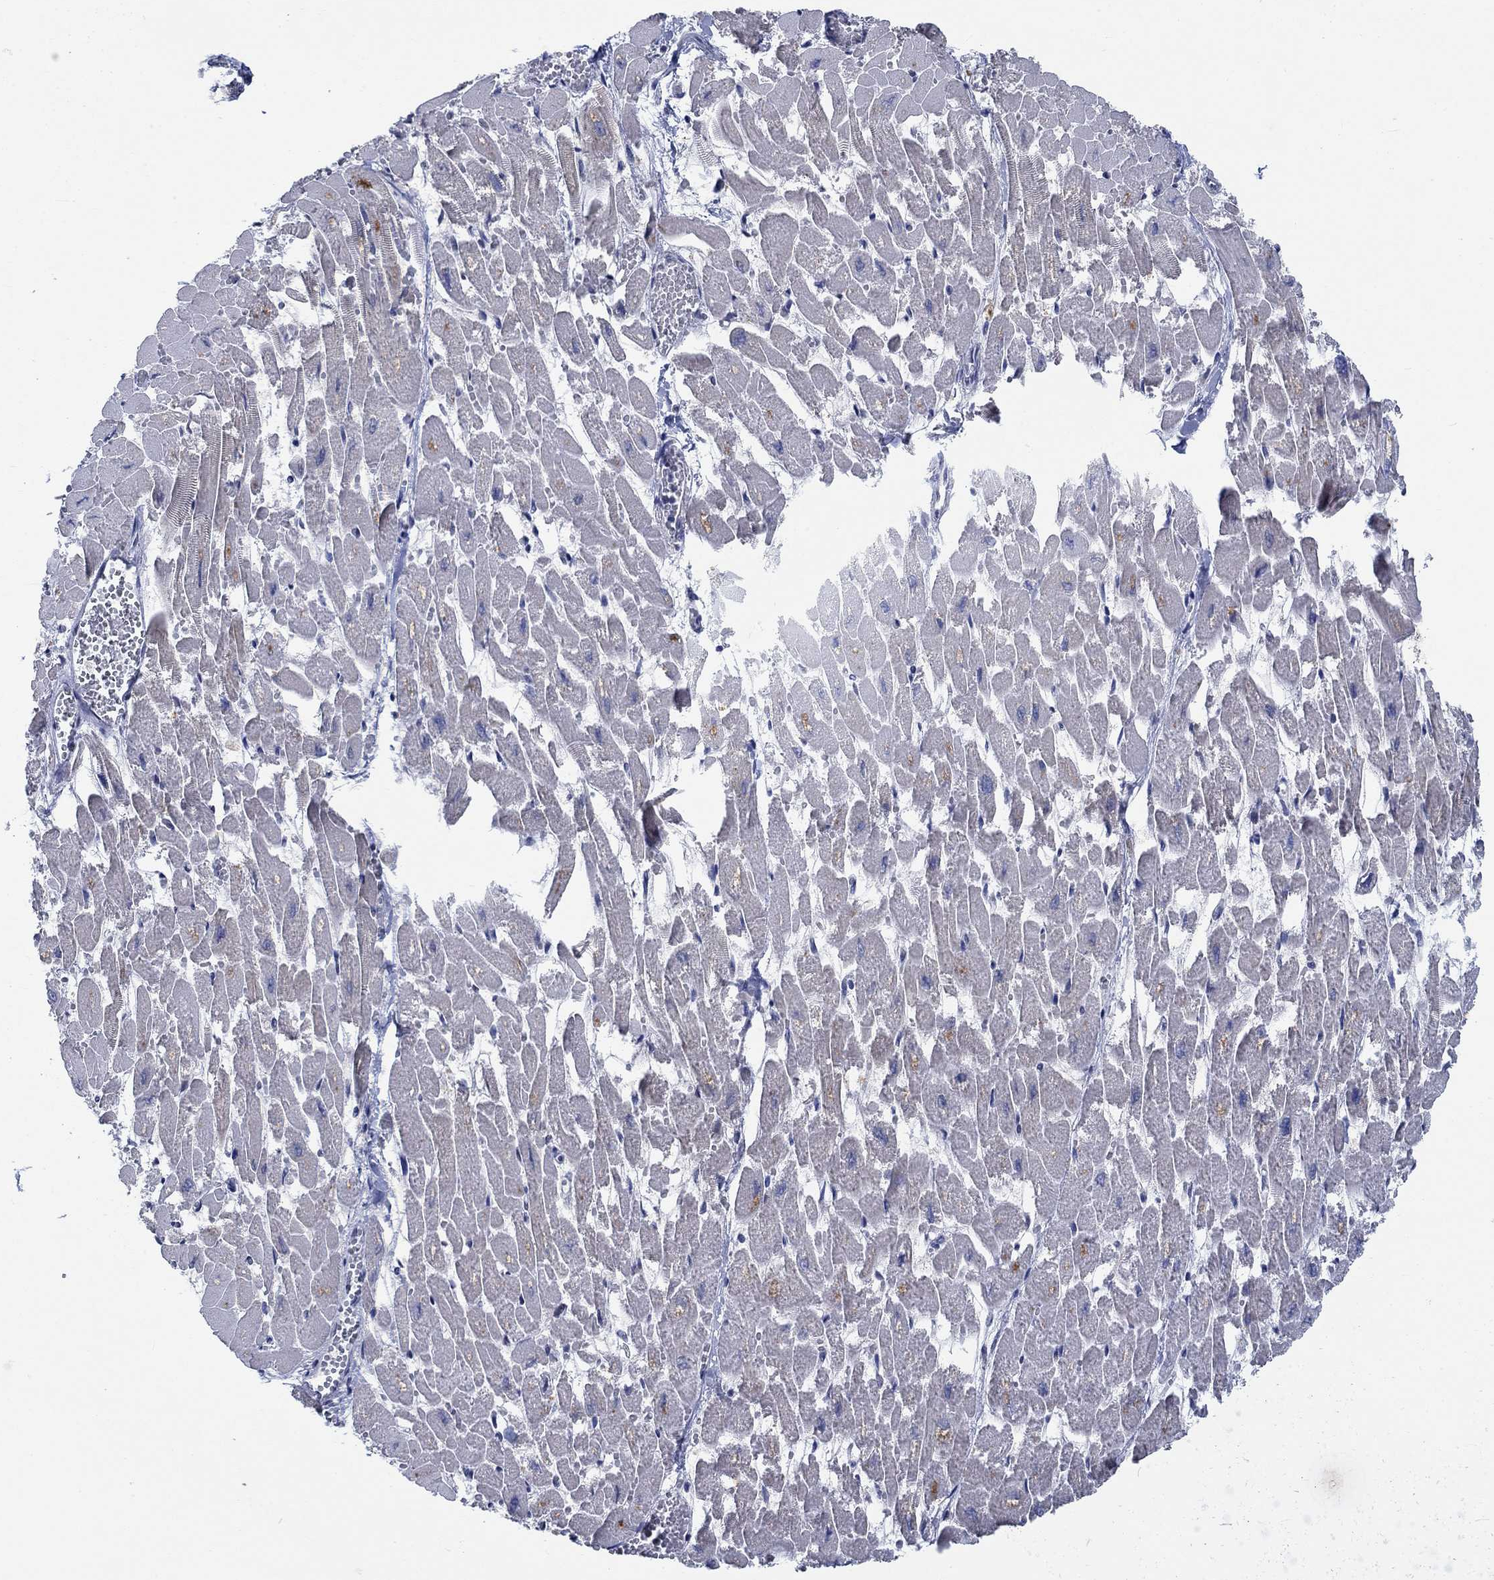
{"staining": {"intensity": "weak", "quantity": "<25%", "location": "nuclear"}, "tissue": "heart muscle", "cell_type": "Cardiomyocytes", "image_type": "normal", "snomed": [{"axis": "morphology", "description": "Normal tissue, NOS"}, {"axis": "topography", "description": "Heart"}], "caption": "Immunohistochemistry of normal human heart muscle reveals no staining in cardiomyocytes.", "gene": "HTN1", "patient": {"sex": "female", "age": 52}}